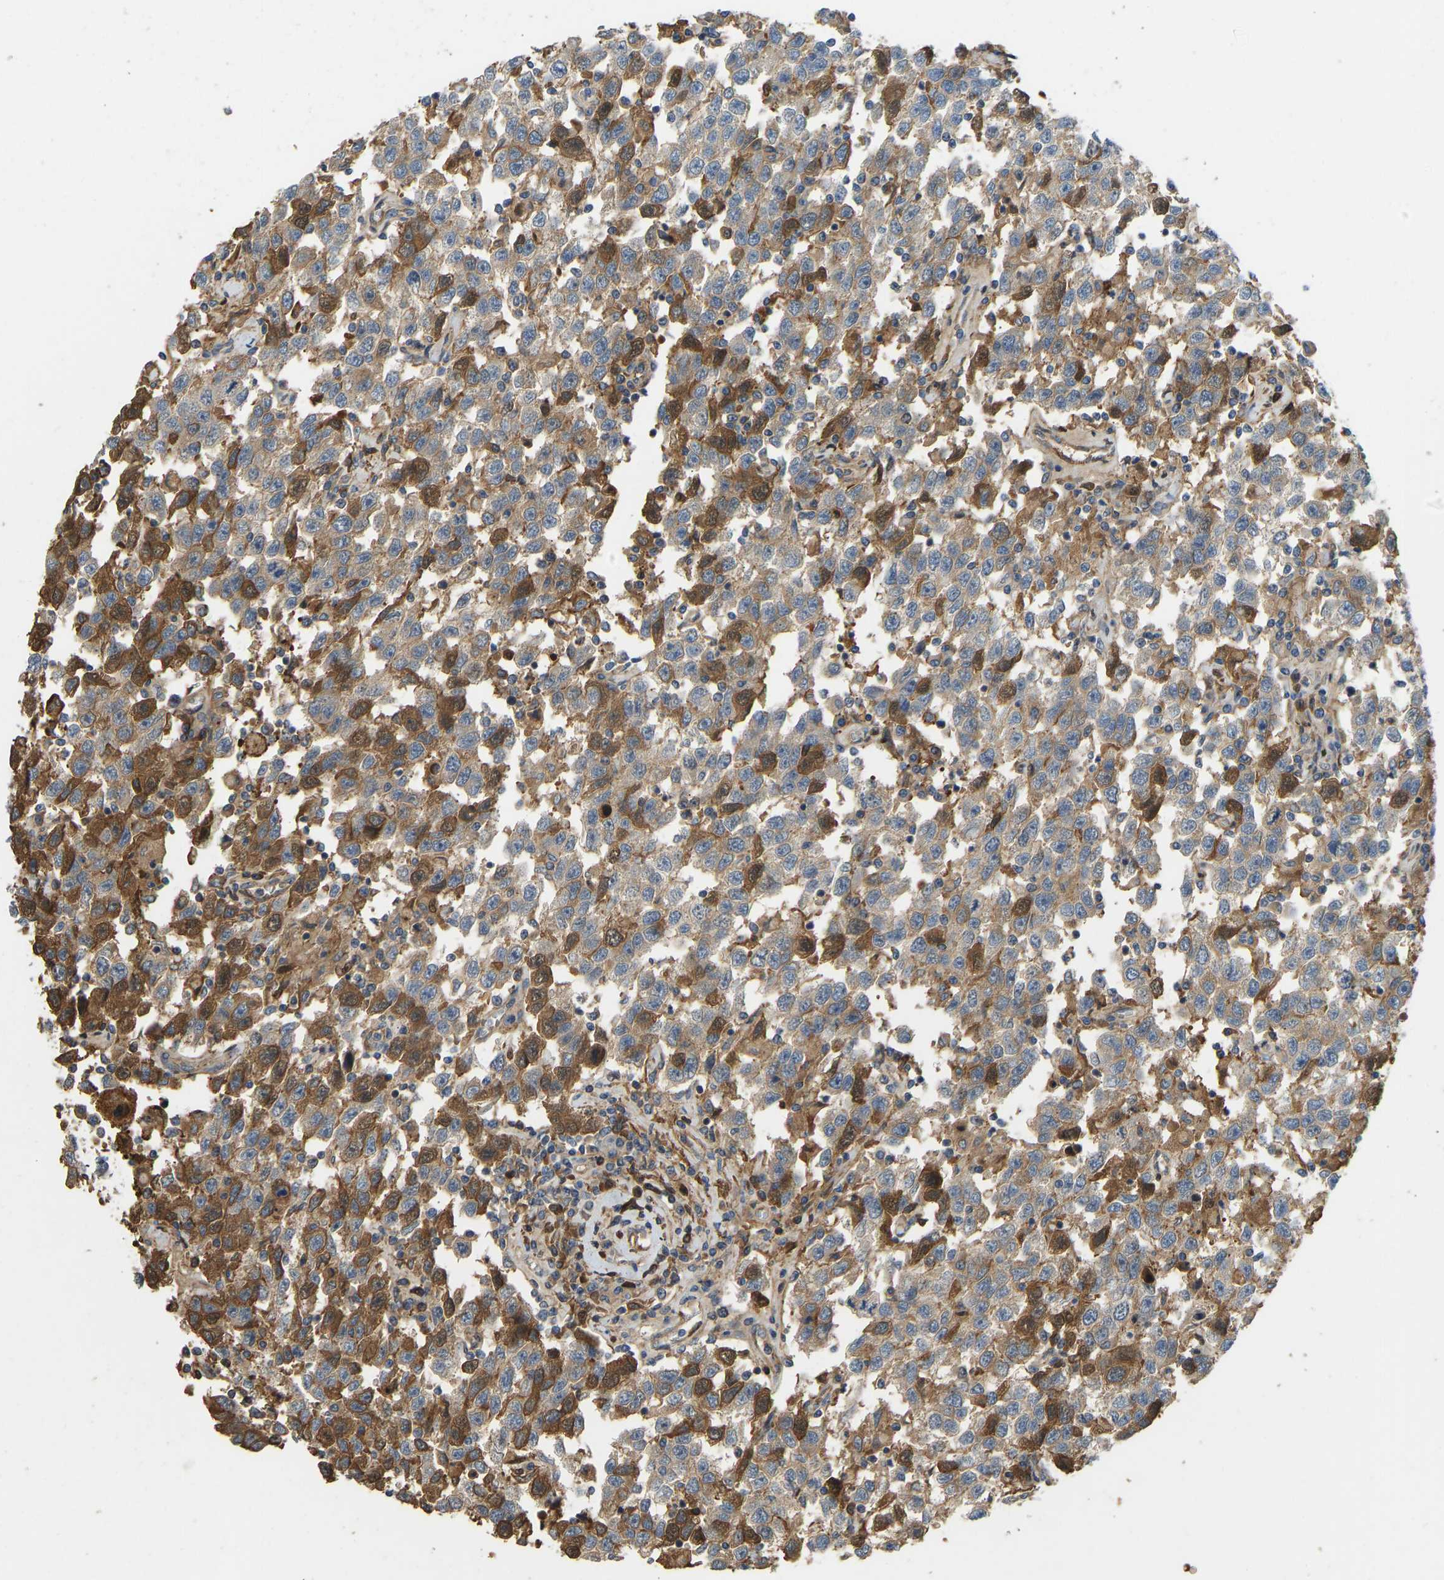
{"staining": {"intensity": "strong", "quantity": "25%-75%", "location": "cytoplasmic/membranous"}, "tissue": "testis cancer", "cell_type": "Tumor cells", "image_type": "cancer", "snomed": [{"axis": "morphology", "description": "Seminoma, NOS"}, {"axis": "topography", "description": "Testis"}], "caption": "Testis cancer stained for a protein (brown) demonstrates strong cytoplasmic/membranous positive positivity in approximately 25%-75% of tumor cells.", "gene": "VCPKMT", "patient": {"sex": "male", "age": 41}}